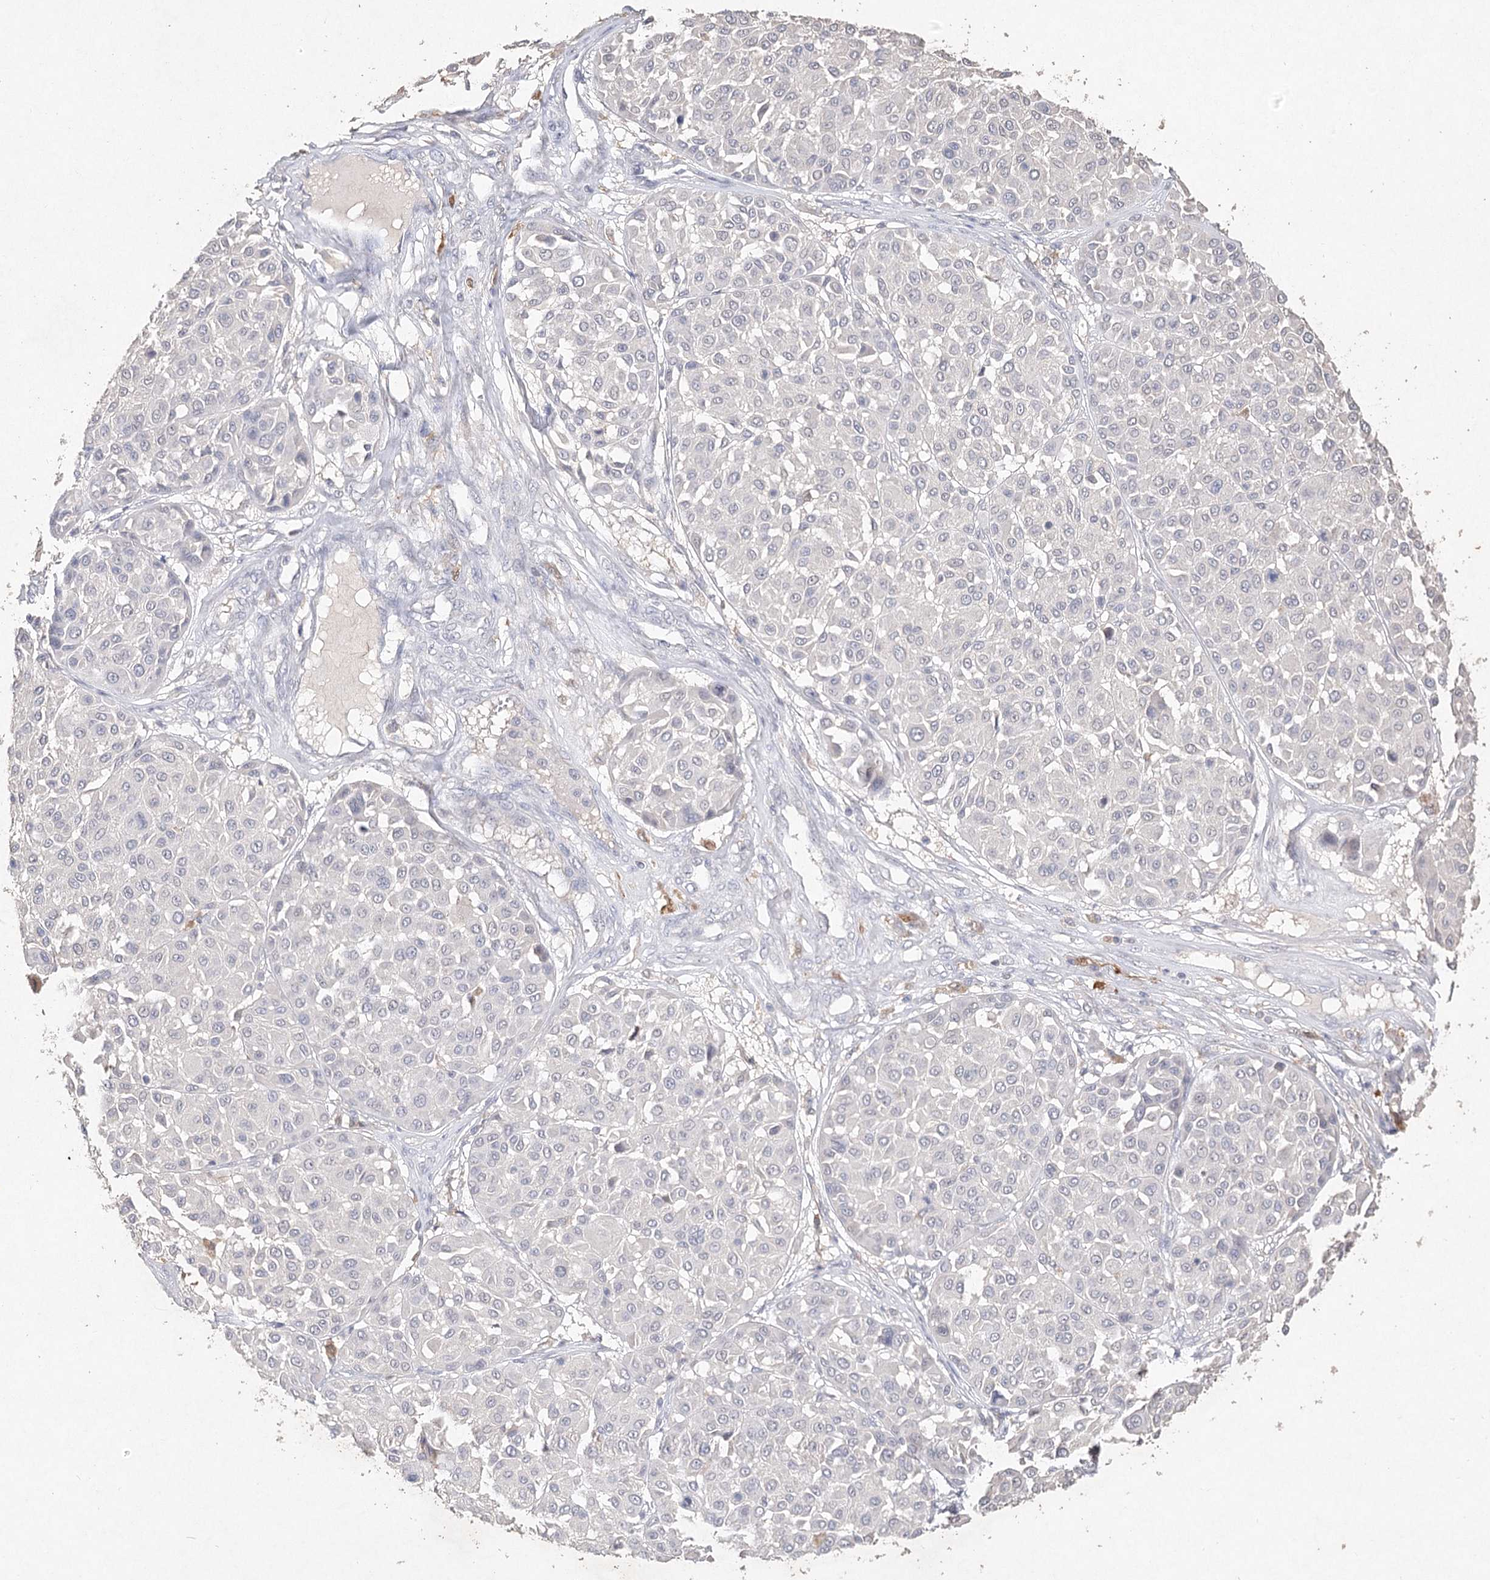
{"staining": {"intensity": "negative", "quantity": "none", "location": "none"}, "tissue": "melanoma", "cell_type": "Tumor cells", "image_type": "cancer", "snomed": [{"axis": "morphology", "description": "Malignant melanoma, Metastatic site"}, {"axis": "topography", "description": "Soft tissue"}], "caption": "DAB (3,3'-diaminobenzidine) immunohistochemical staining of melanoma shows no significant staining in tumor cells.", "gene": "ARSI", "patient": {"sex": "male", "age": 41}}